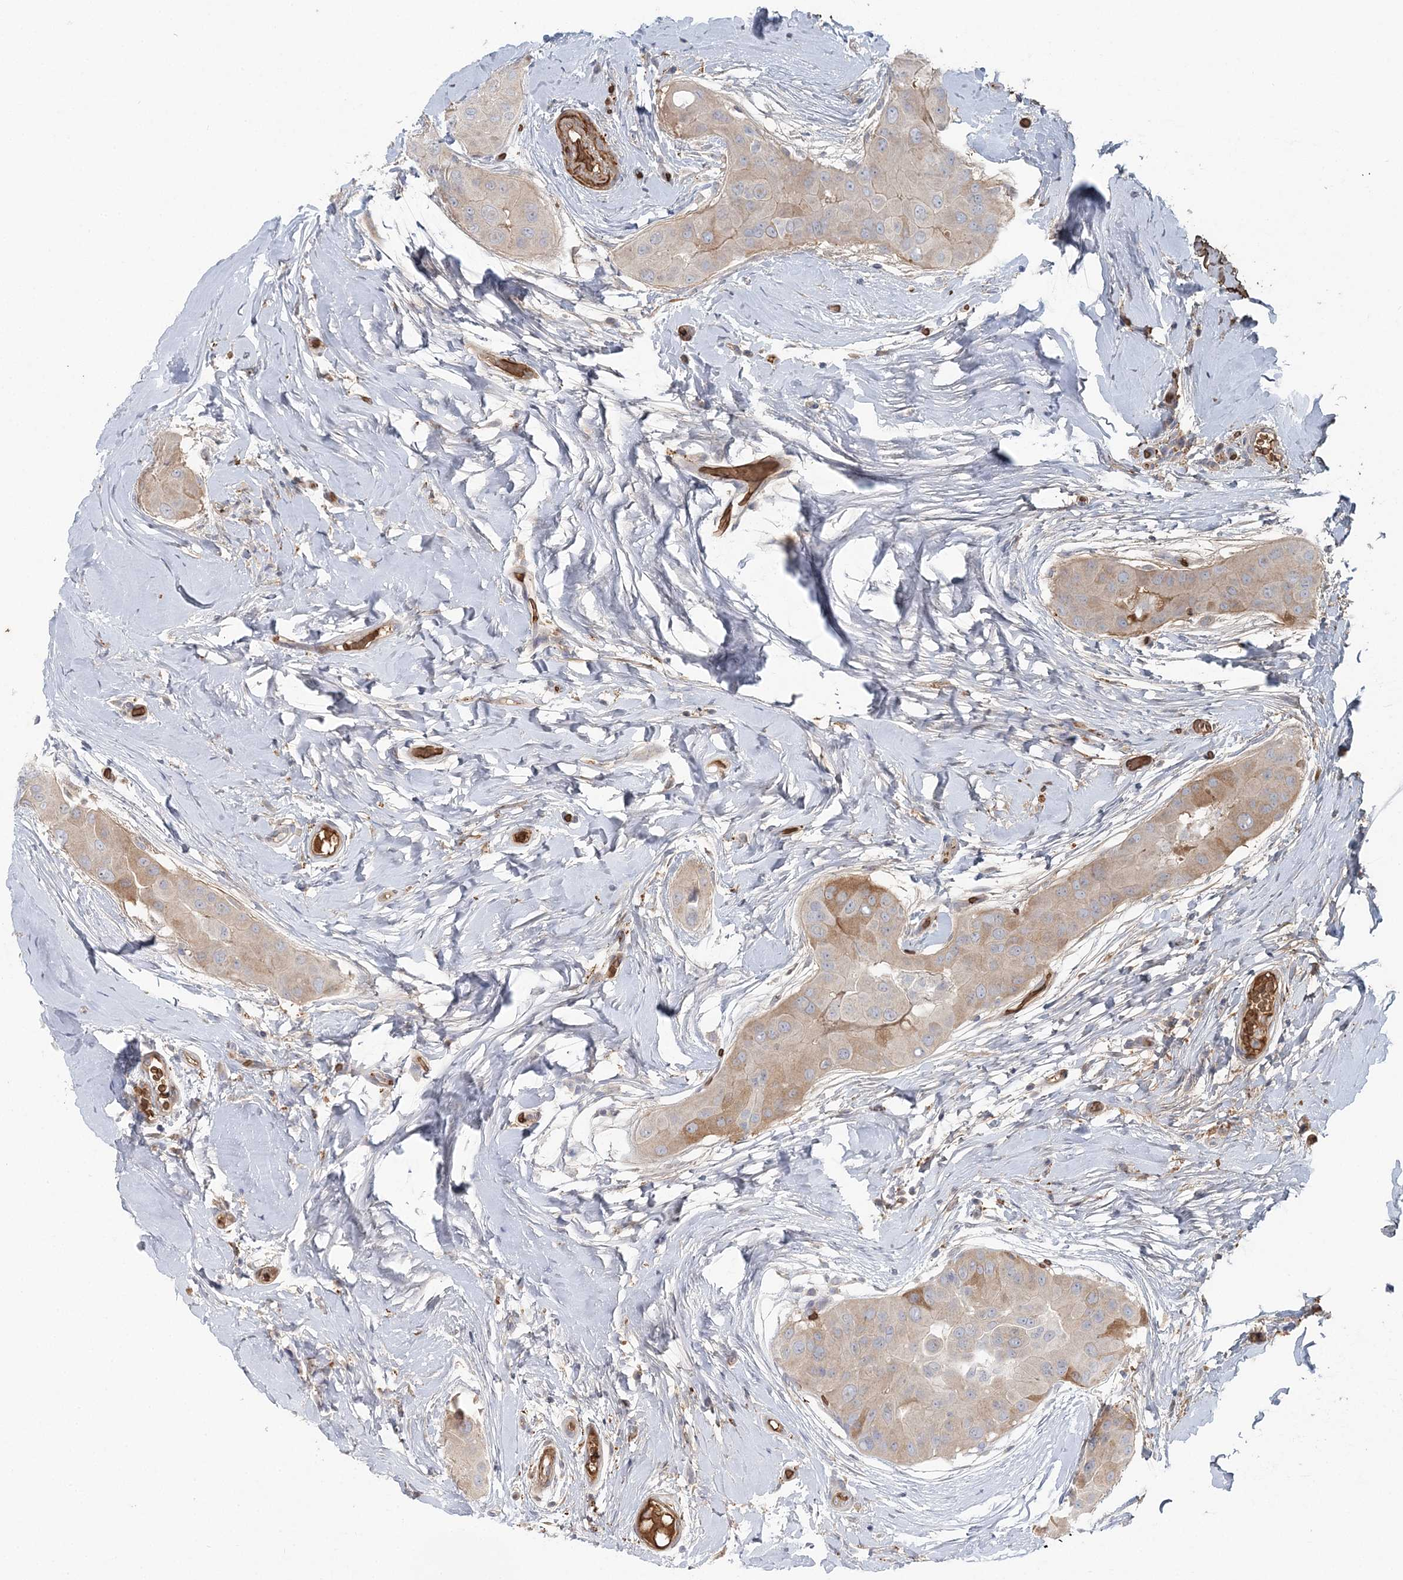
{"staining": {"intensity": "weak", "quantity": "<25%", "location": "cytoplasmic/membranous"}, "tissue": "thyroid cancer", "cell_type": "Tumor cells", "image_type": "cancer", "snomed": [{"axis": "morphology", "description": "Papillary adenocarcinoma, NOS"}, {"axis": "topography", "description": "Thyroid gland"}], "caption": "An image of thyroid cancer stained for a protein reveals no brown staining in tumor cells. The staining was performed using DAB (3,3'-diaminobenzidine) to visualize the protein expression in brown, while the nuclei were stained in blue with hematoxylin (Magnification: 20x).", "gene": "SERINC1", "patient": {"sex": "male", "age": 33}}